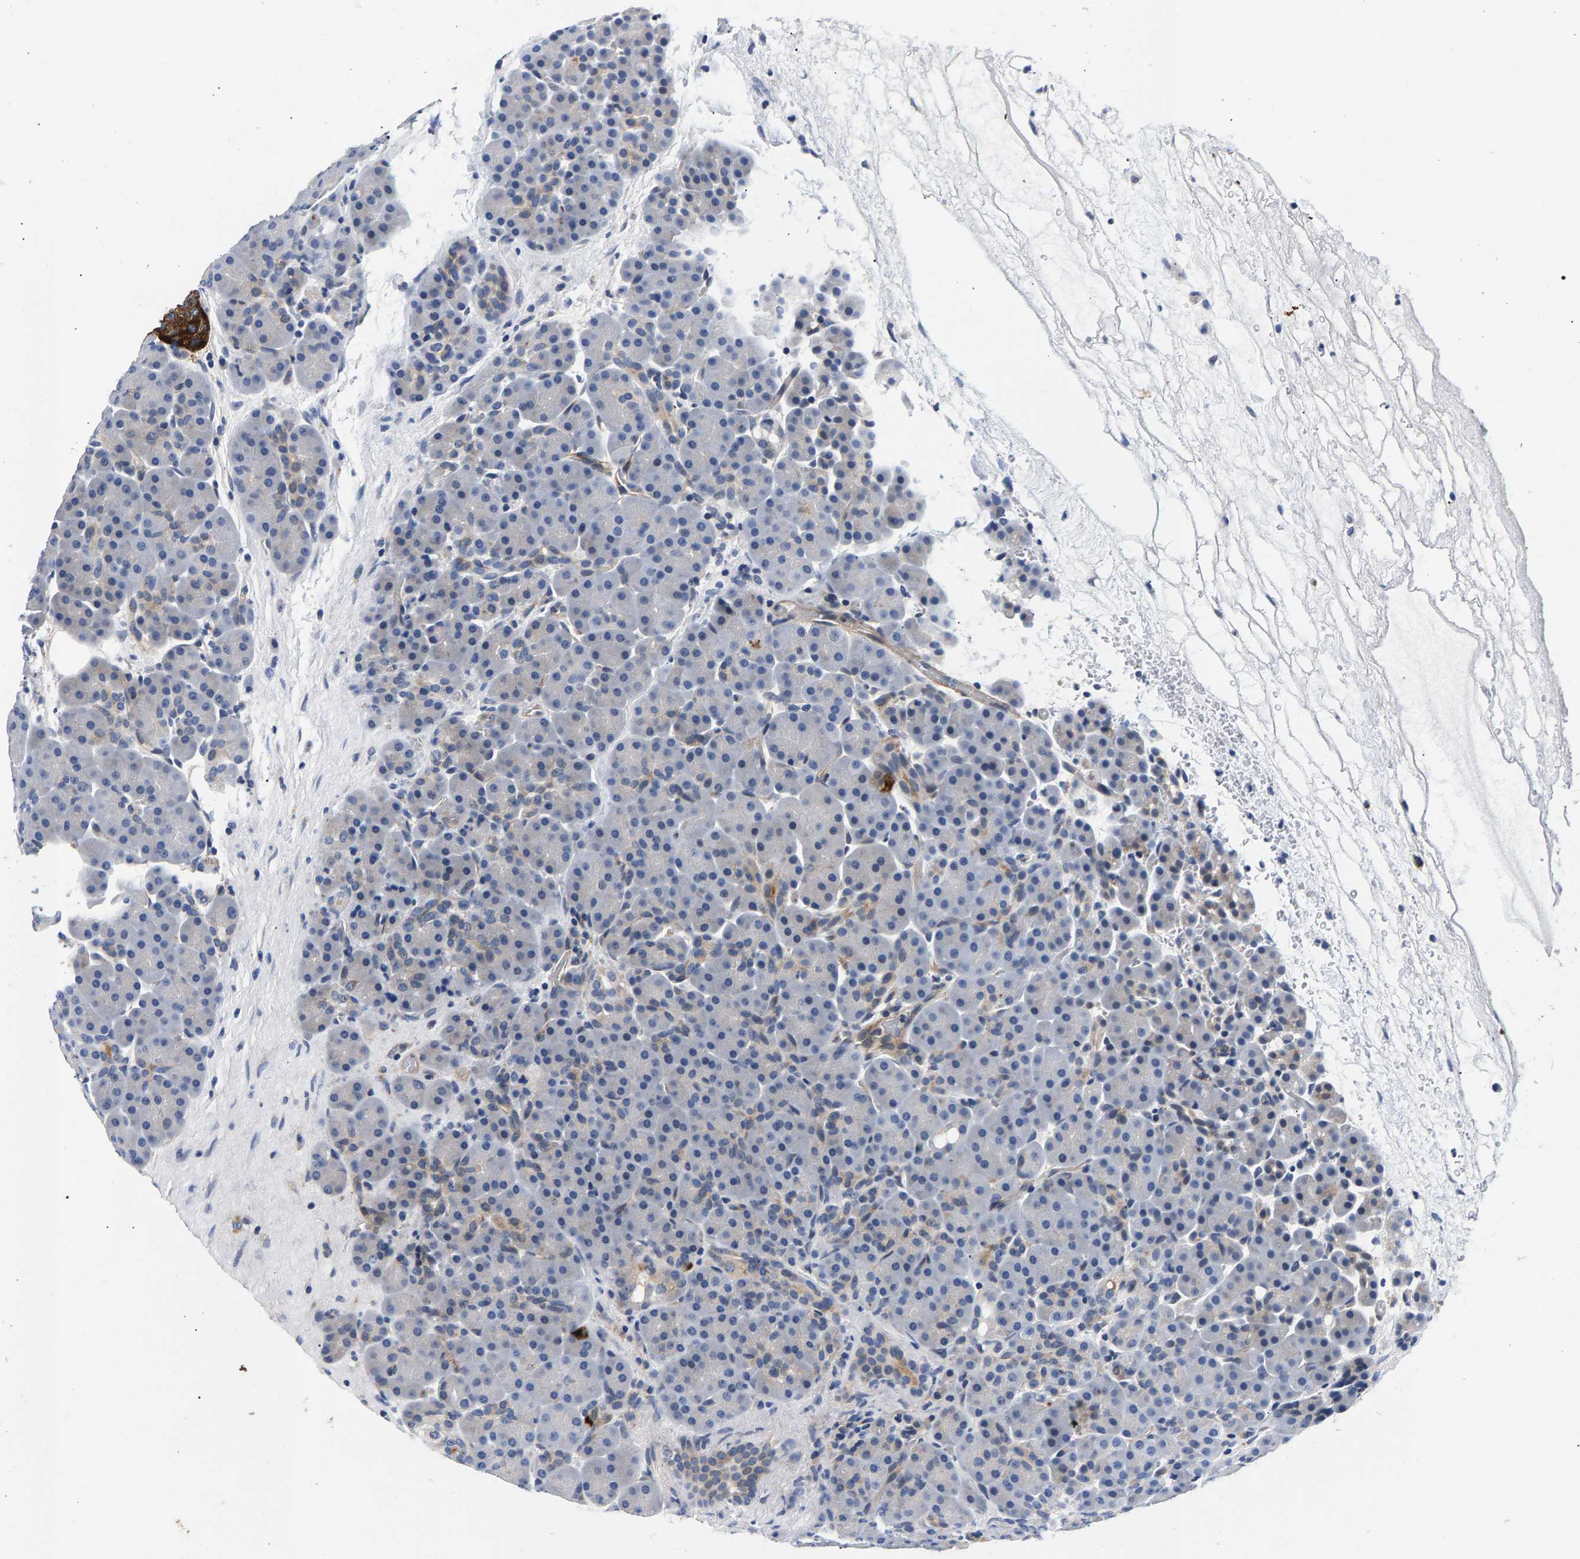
{"staining": {"intensity": "negative", "quantity": "none", "location": "none"}, "tissue": "pancreas", "cell_type": "Exocrine glandular cells", "image_type": "normal", "snomed": [{"axis": "morphology", "description": "Normal tissue, NOS"}, {"axis": "topography", "description": "Pancreas"}], "caption": "IHC photomicrograph of benign pancreas: human pancreas stained with DAB (3,3'-diaminobenzidine) displays no significant protein expression in exocrine glandular cells. The staining was performed using DAB (3,3'-diaminobenzidine) to visualize the protein expression in brown, while the nuclei were stained in blue with hematoxylin (Magnification: 20x).", "gene": "P2RY4", "patient": {"sex": "male", "age": 66}}